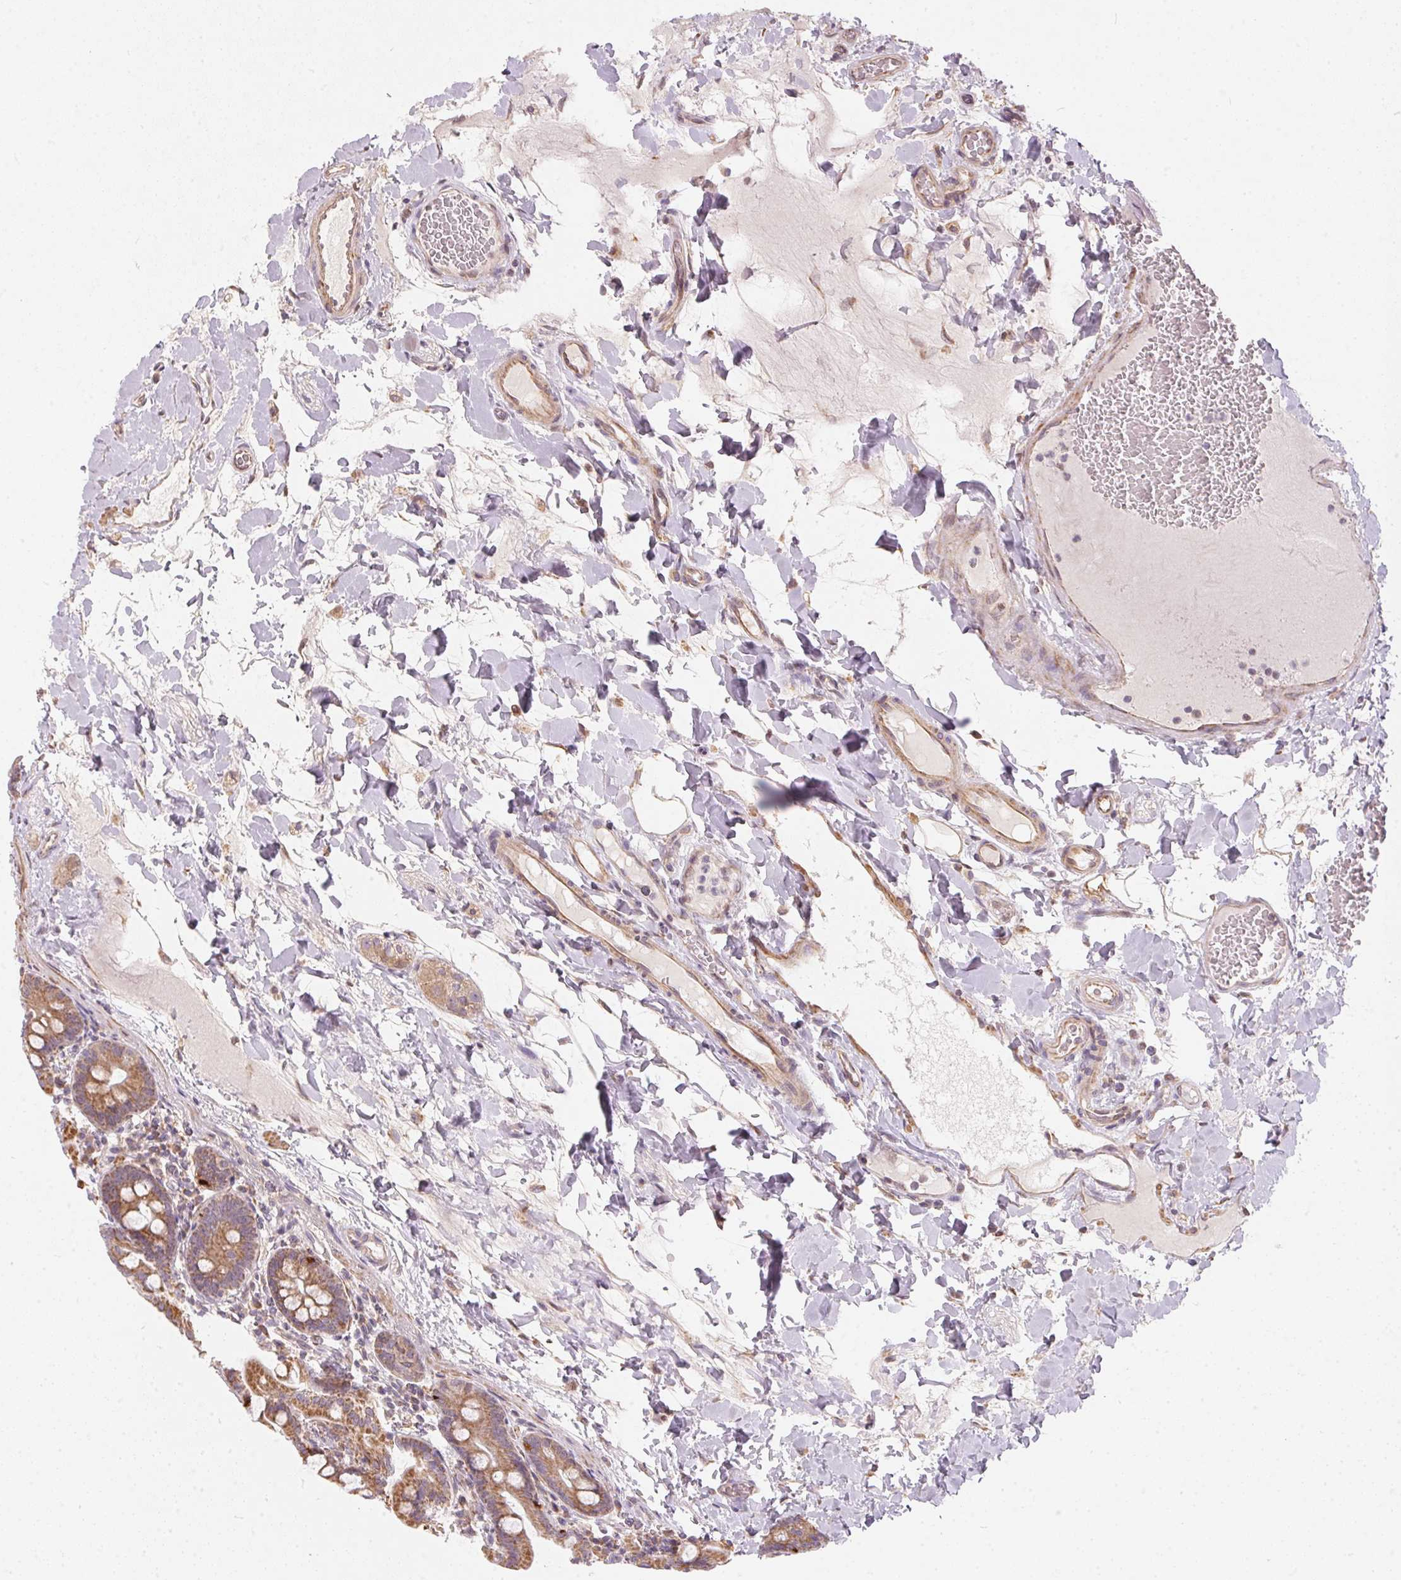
{"staining": {"intensity": "moderate", "quantity": ">75%", "location": "cytoplasmic/membranous"}, "tissue": "small intestine", "cell_type": "Glandular cells", "image_type": "normal", "snomed": [{"axis": "morphology", "description": "Normal tissue, NOS"}, {"axis": "topography", "description": "Small intestine"}], "caption": "High-power microscopy captured an IHC micrograph of normal small intestine, revealing moderate cytoplasmic/membranous expression in approximately >75% of glandular cells.", "gene": "VWA5B2", "patient": {"sex": "male", "age": 26}}